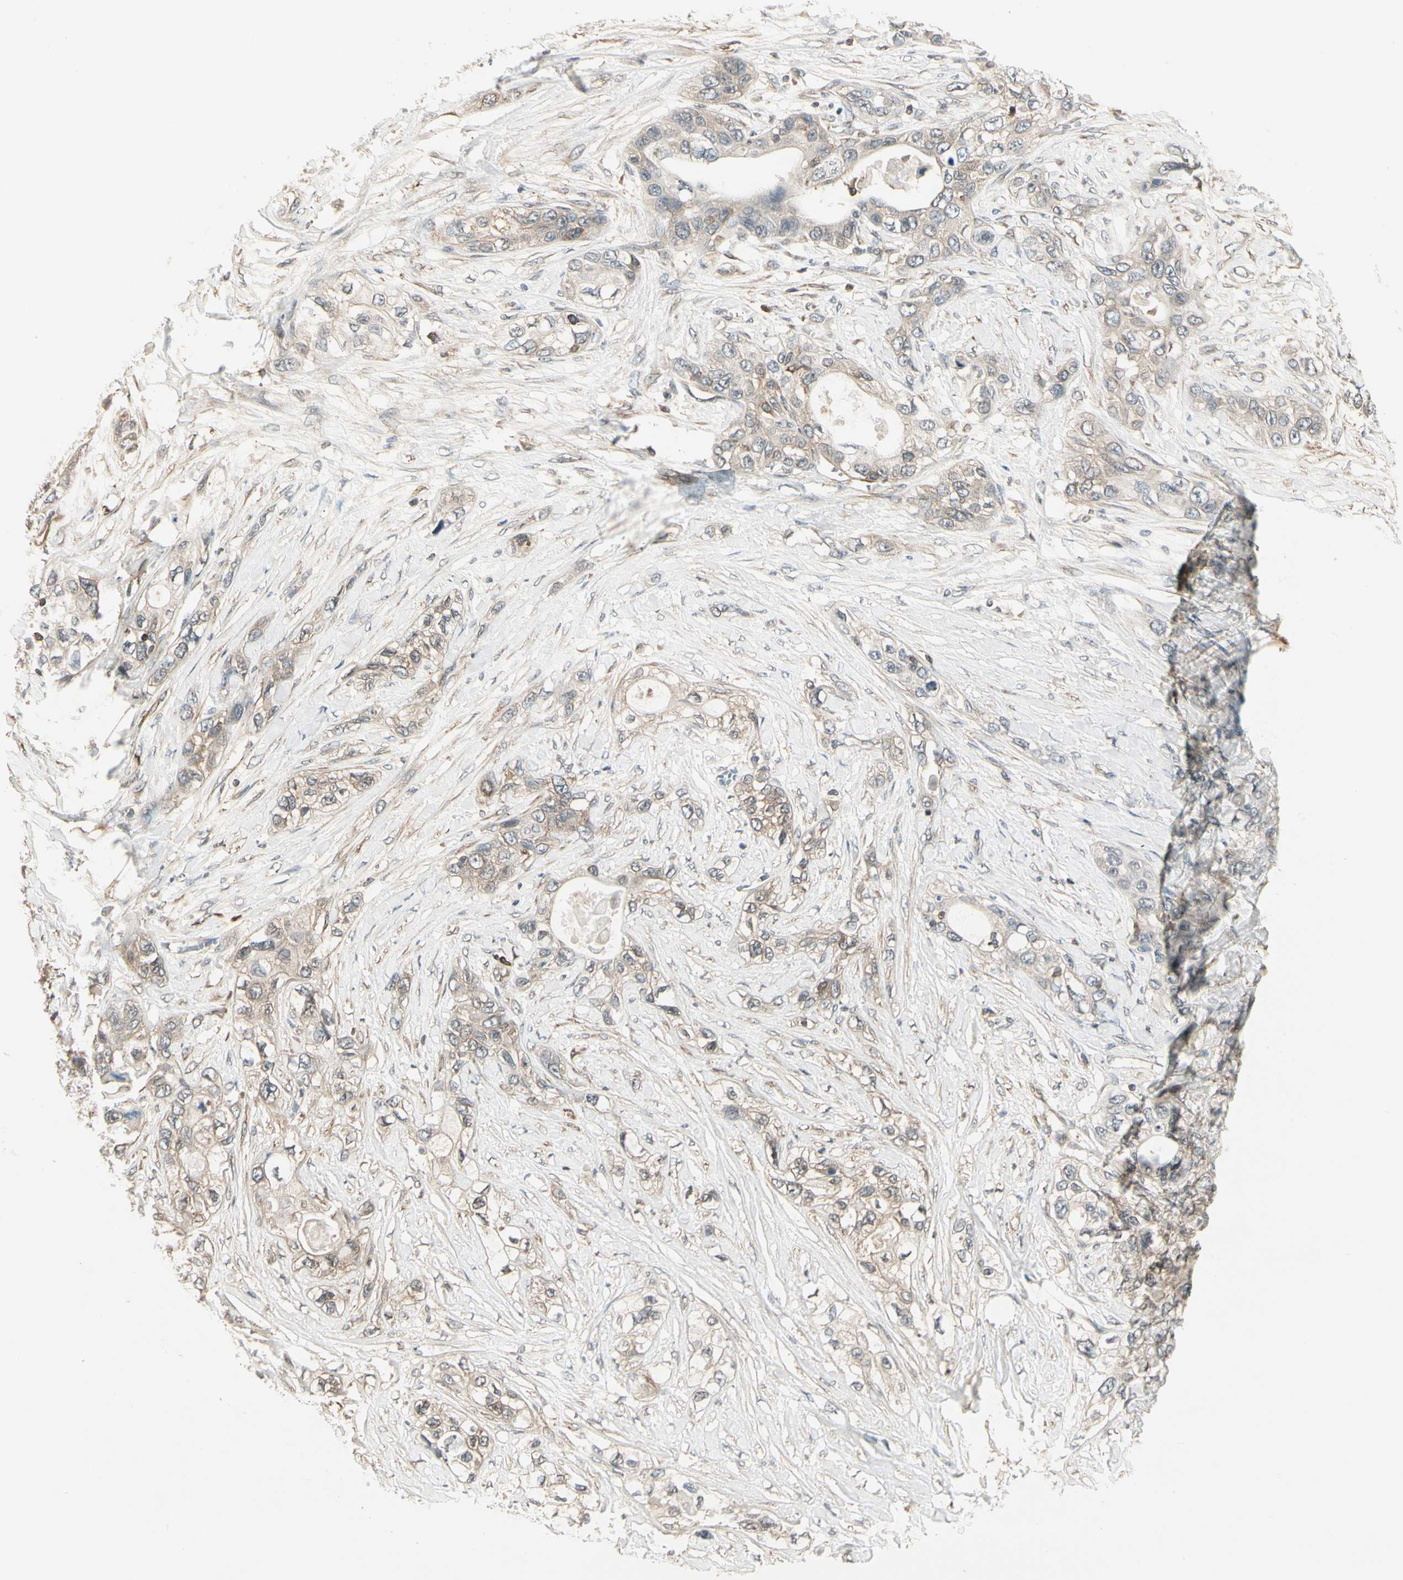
{"staining": {"intensity": "weak", "quantity": "25%-75%", "location": "cytoplasmic/membranous"}, "tissue": "pancreatic cancer", "cell_type": "Tumor cells", "image_type": "cancer", "snomed": [{"axis": "morphology", "description": "Adenocarcinoma, NOS"}, {"axis": "topography", "description": "Pancreas"}], "caption": "Pancreatic adenocarcinoma was stained to show a protein in brown. There is low levels of weak cytoplasmic/membranous expression in about 25%-75% of tumor cells.", "gene": "OXSR1", "patient": {"sex": "female", "age": 70}}